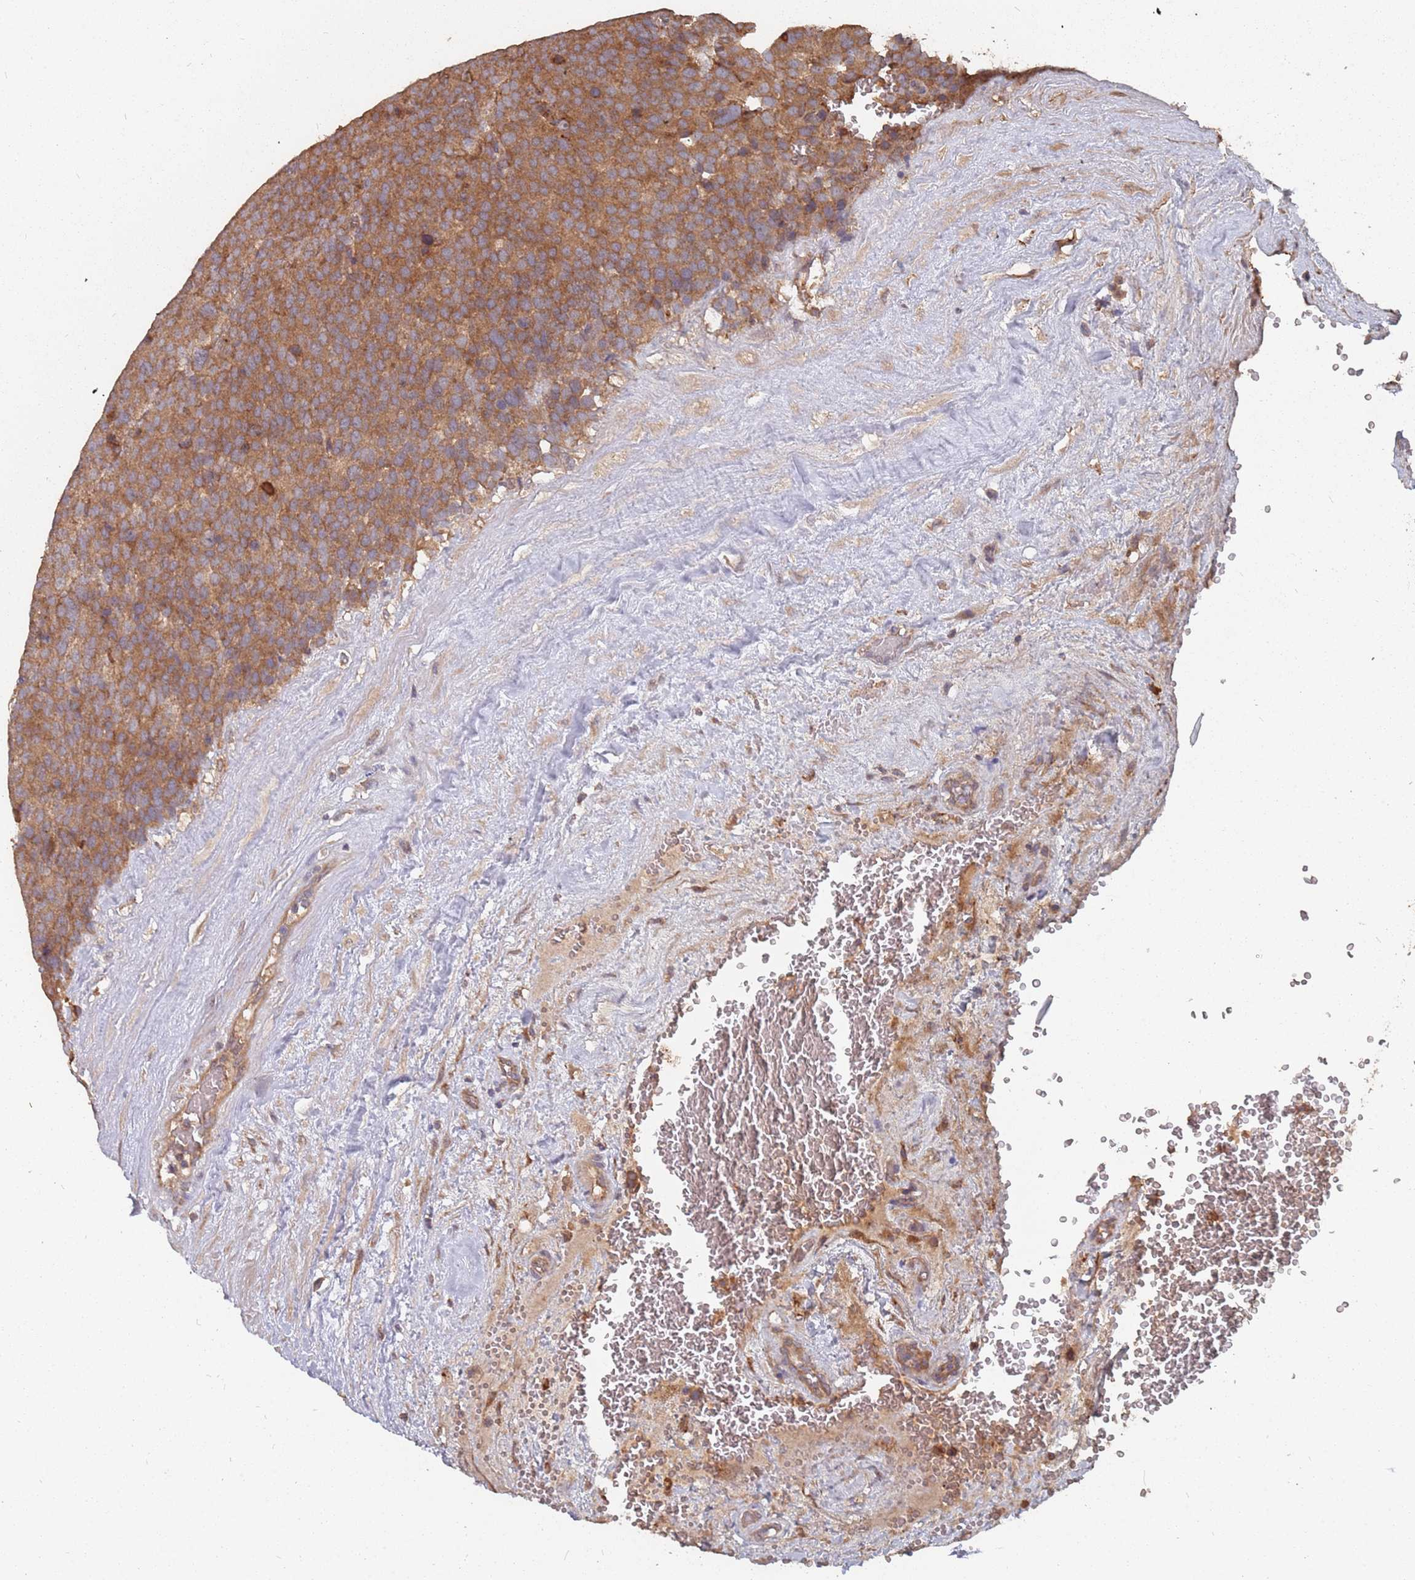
{"staining": {"intensity": "moderate", "quantity": ">75%", "location": "cytoplasmic/membranous"}, "tissue": "testis cancer", "cell_type": "Tumor cells", "image_type": "cancer", "snomed": [{"axis": "morphology", "description": "Seminoma, NOS"}, {"axis": "topography", "description": "Testis"}], "caption": "Immunohistochemistry (IHC) of human seminoma (testis) shows medium levels of moderate cytoplasmic/membranous positivity in about >75% of tumor cells.", "gene": "ATG5", "patient": {"sex": "male", "age": 71}}